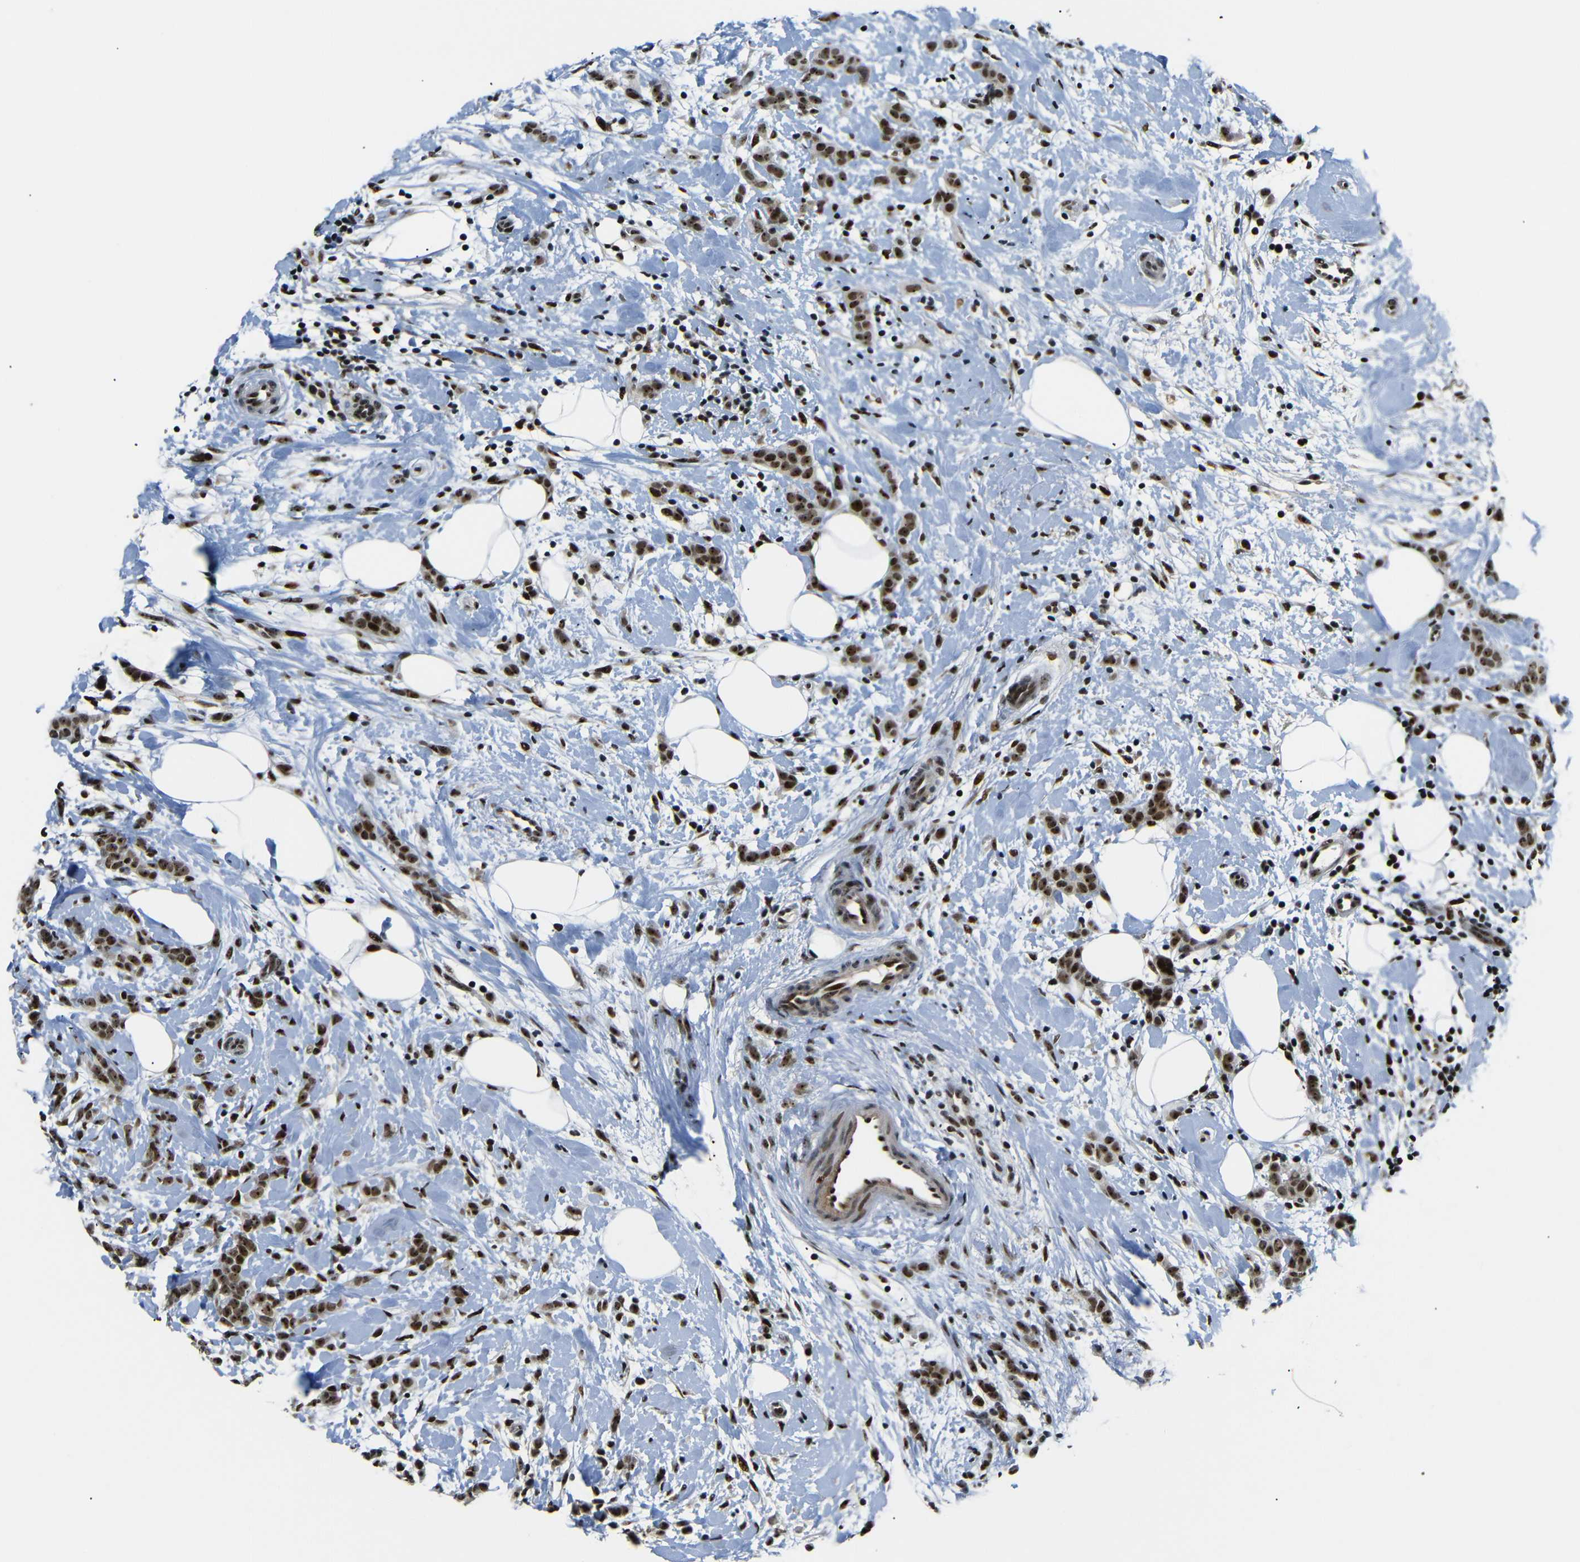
{"staining": {"intensity": "strong", "quantity": ">75%", "location": "nuclear"}, "tissue": "breast cancer", "cell_type": "Tumor cells", "image_type": "cancer", "snomed": [{"axis": "morphology", "description": "Lobular carcinoma, in situ"}, {"axis": "morphology", "description": "Lobular carcinoma"}, {"axis": "topography", "description": "Breast"}], "caption": "Tumor cells exhibit high levels of strong nuclear positivity in approximately >75% of cells in breast lobular carcinoma in situ.", "gene": "SETDB2", "patient": {"sex": "female", "age": 41}}